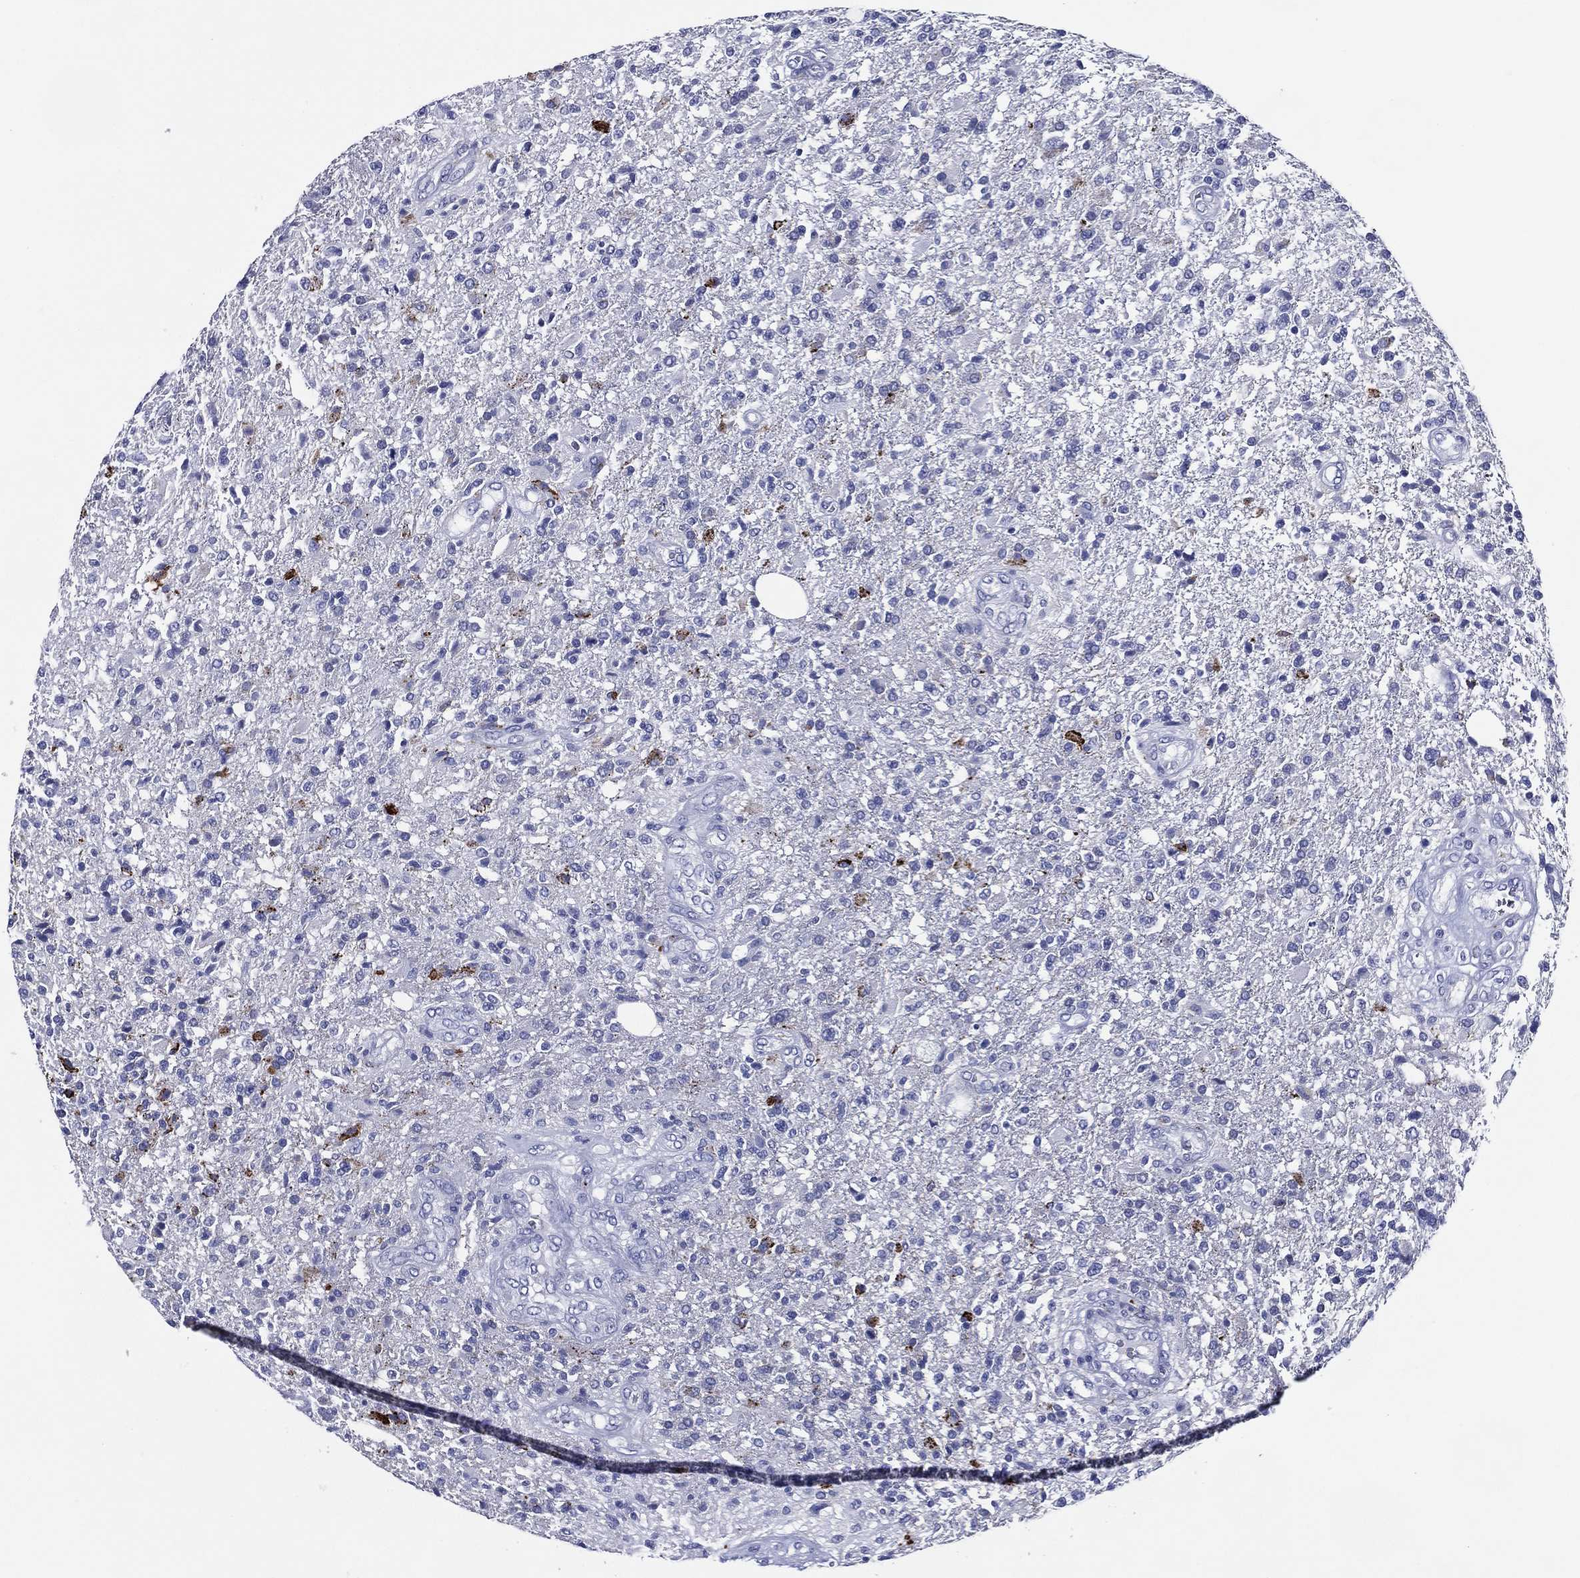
{"staining": {"intensity": "negative", "quantity": "none", "location": "none"}, "tissue": "glioma", "cell_type": "Tumor cells", "image_type": "cancer", "snomed": [{"axis": "morphology", "description": "Glioma, malignant, High grade"}, {"axis": "topography", "description": "Brain"}], "caption": "This histopathology image is of high-grade glioma (malignant) stained with IHC to label a protein in brown with the nuclei are counter-stained blue. There is no staining in tumor cells.", "gene": "ACE2", "patient": {"sex": "male", "age": 56}}